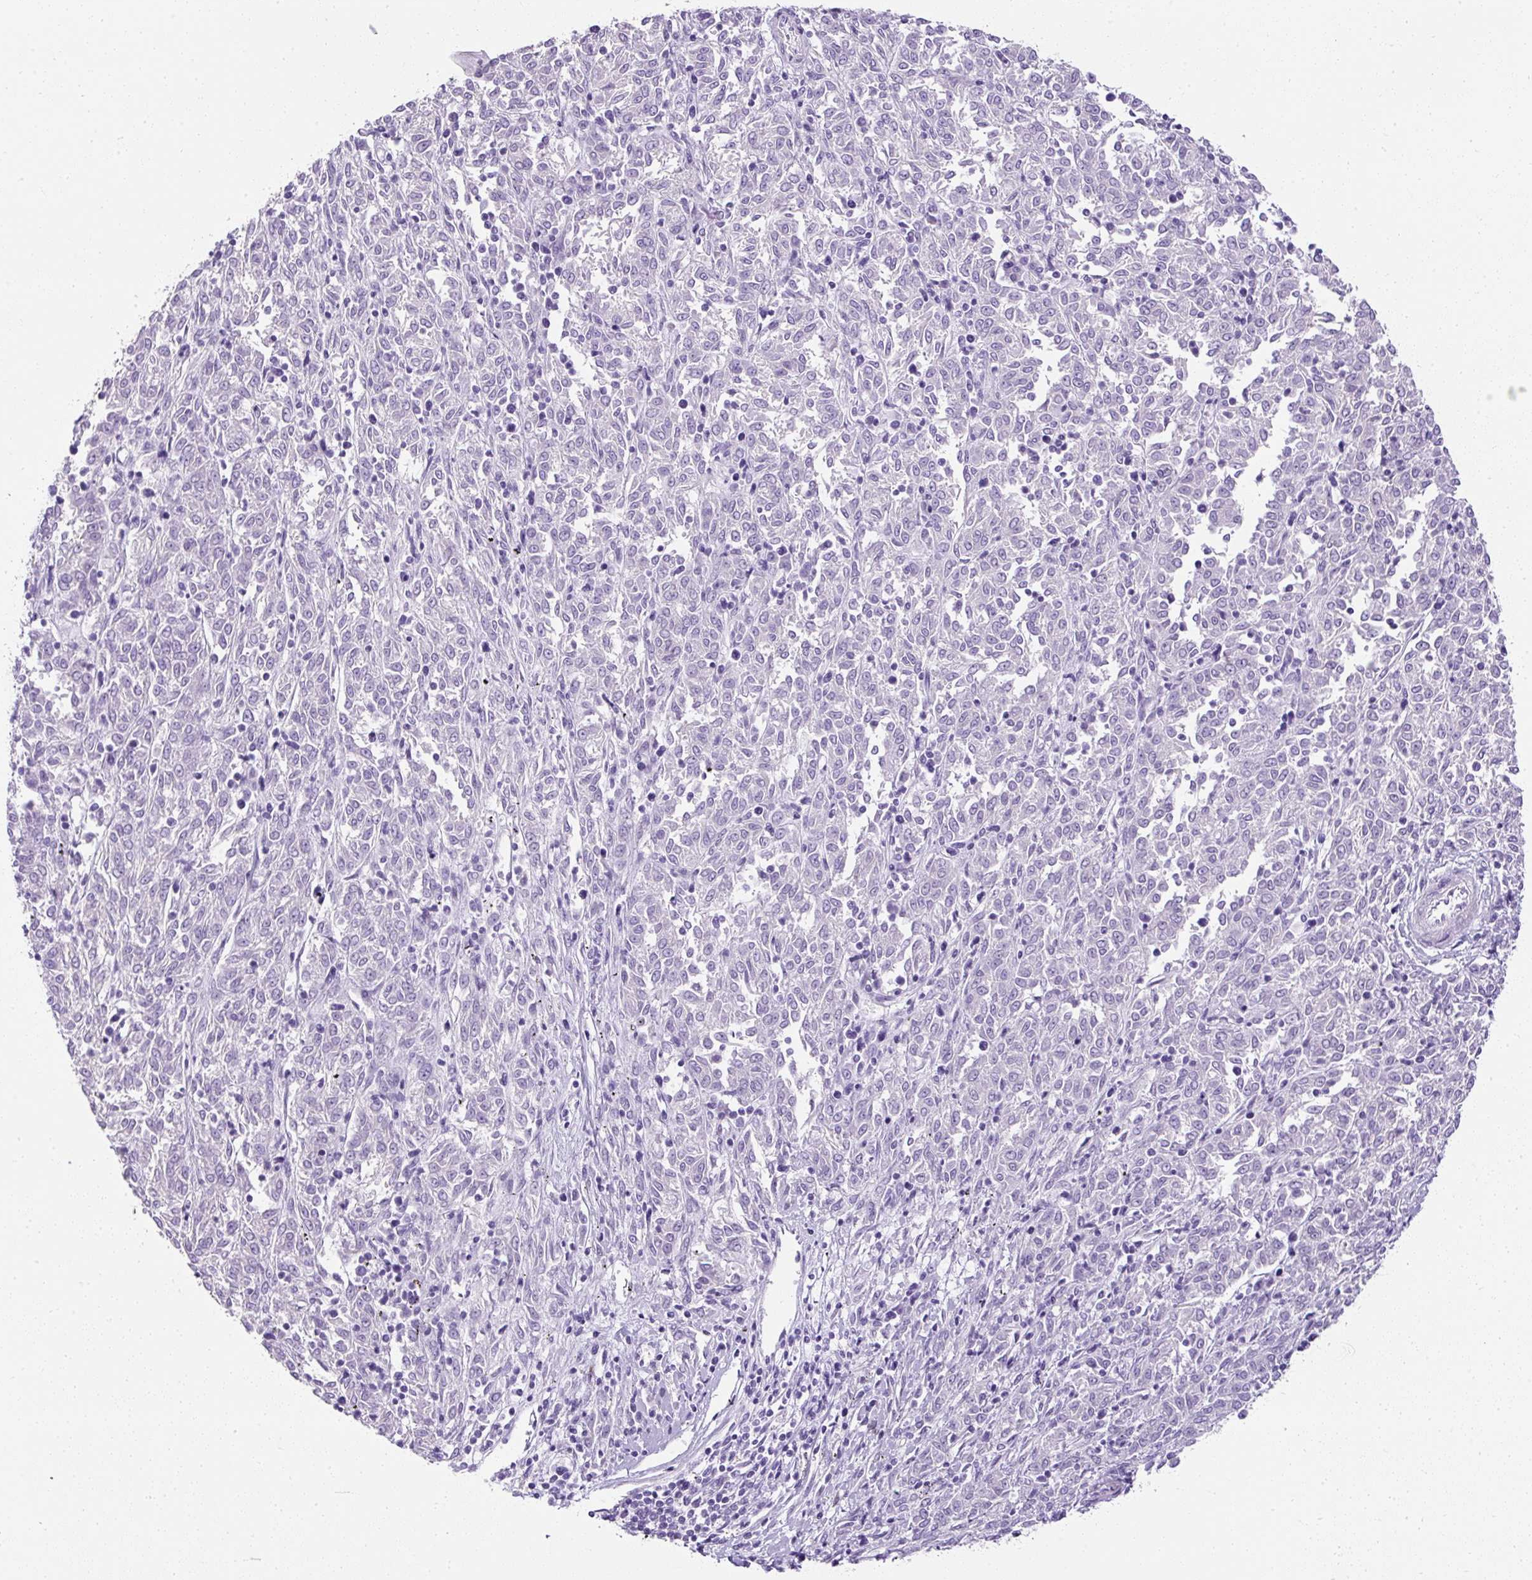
{"staining": {"intensity": "negative", "quantity": "none", "location": "none"}, "tissue": "melanoma", "cell_type": "Tumor cells", "image_type": "cancer", "snomed": [{"axis": "morphology", "description": "Malignant melanoma, NOS"}, {"axis": "topography", "description": "Skin"}], "caption": "High power microscopy histopathology image of an immunohistochemistry (IHC) histopathology image of malignant melanoma, revealing no significant expression in tumor cells. The staining is performed using DAB brown chromogen with nuclei counter-stained in using hematoxylin.", "gene": "C2CD4C", "patient": {"sex": "female", "age": 72}}